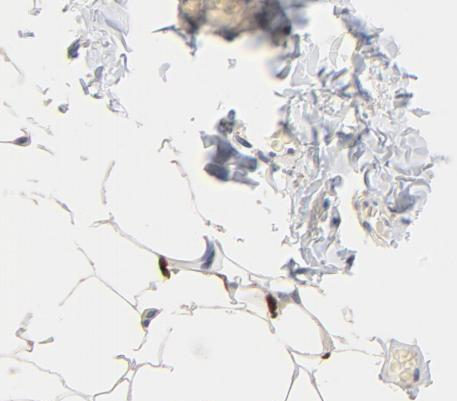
{"staining": {"intensity": "weak", "quantity": "25%-75%", "location": "cytoplasmic/membranous"}, "tissue": "adipose tissue", "cell_type": "Adipocytes", "image_type": "normal", "snomed": [{"axis": "morphology", "description": "Normal tissue, NOS"}, {"axis": "topography", "description": "Soft tissue"}], "caption": "A brown stain labels weak cytoplasmic/membranous staining of a protein in adipocytes of normal human adipose tissue. The staining is performed using DAB (3,3'-diaminobenzidine) brown chromogen to label protein expression. The nuclei are counter-stained blue using hematoxylin.", "gene": "MSL2", "patient": {"sex": "male", "age": 26}}